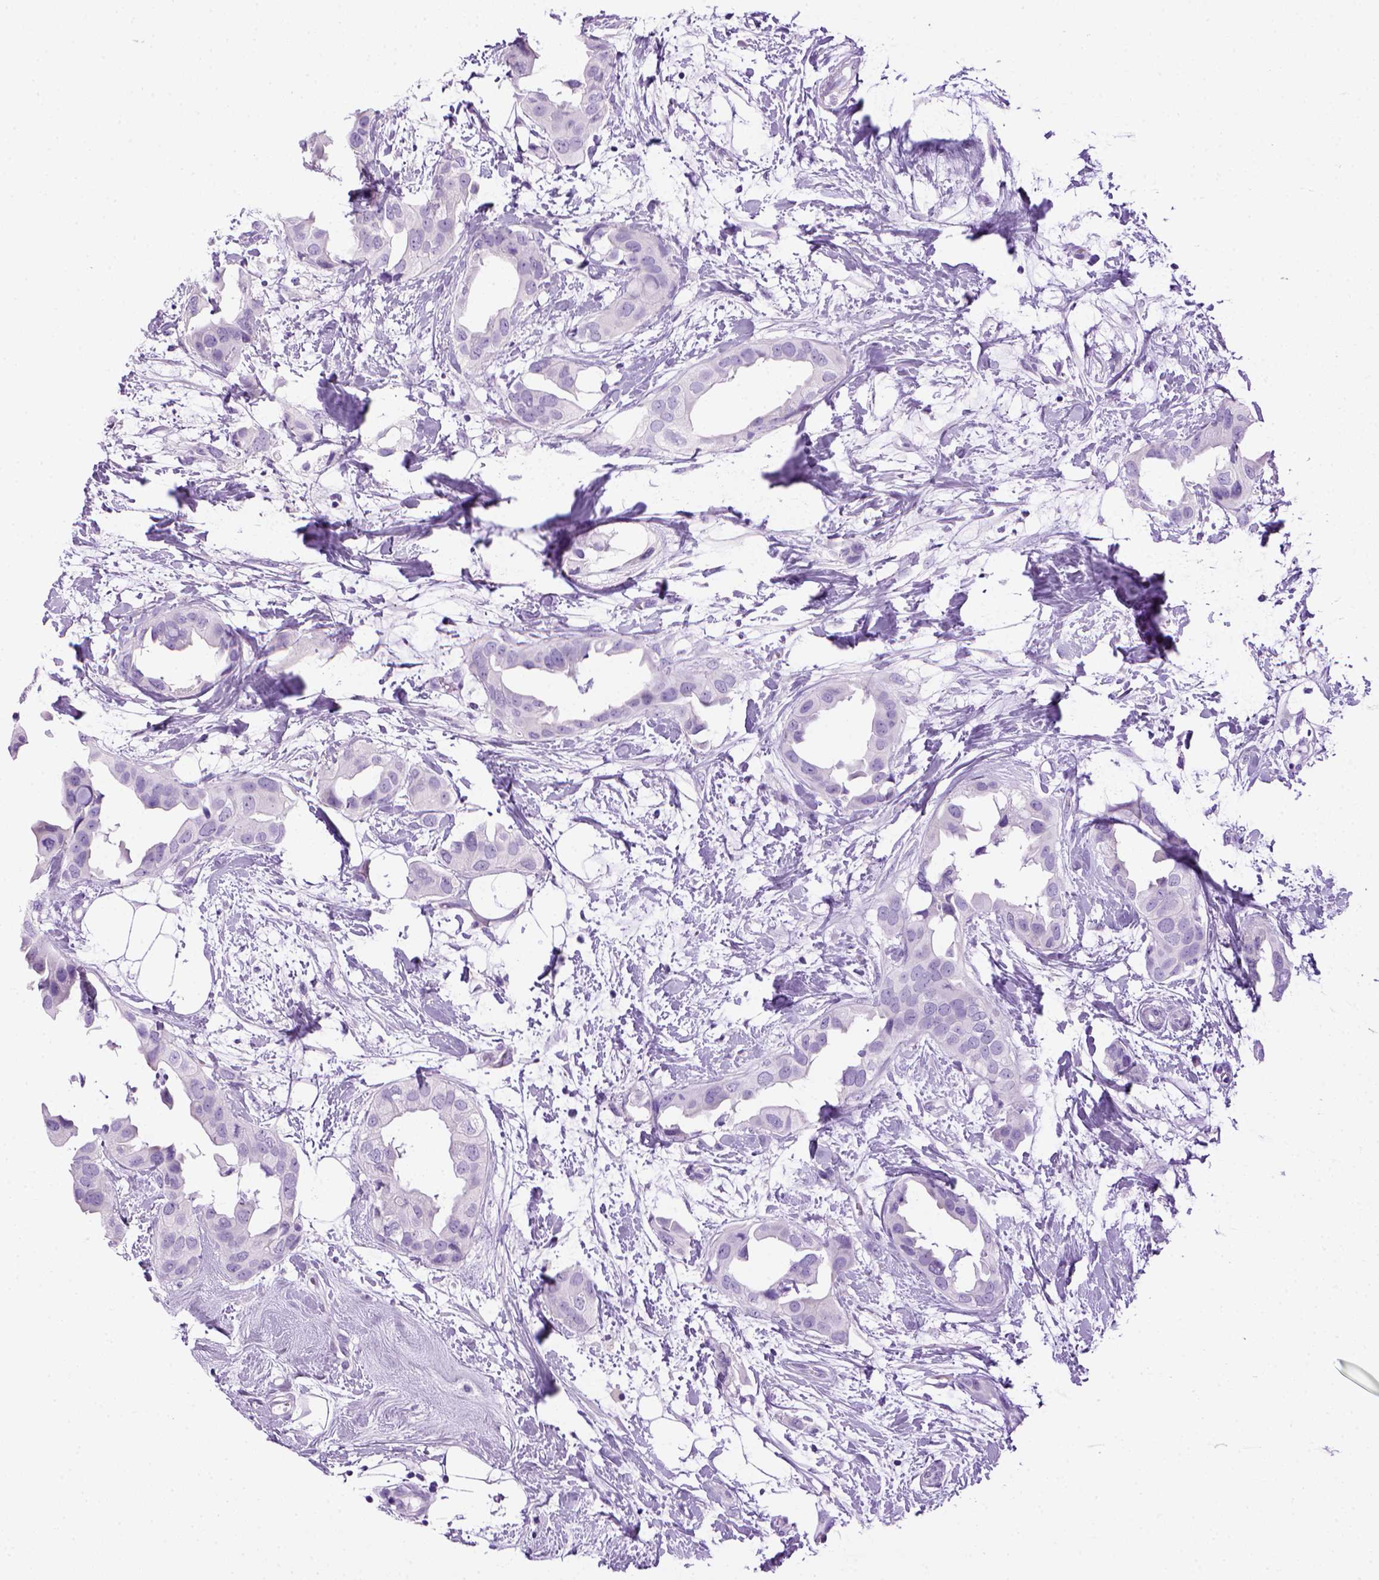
{"staining": {"intensity": "negative", "quantity": "none", "location": "none"}, "tissue": "breast cancer", "cell_type": "Tumor cells", "image_type": "cancer", "snomed": [{"axis": "morphology", "description": "Normal tissue, NOS"}, {"axis": "morphology", "description": "Duct carcinoma"}, {"axis": "topography", "description": "Breast"}], "caption": "Immunohistochemistry micrograph of intraductal carcinoma (breast) stained for a protein (brown), which exhibits no staining in tumor cells.", "gene": "SGCG", "patient": {"sex": "female", "age": 40}}